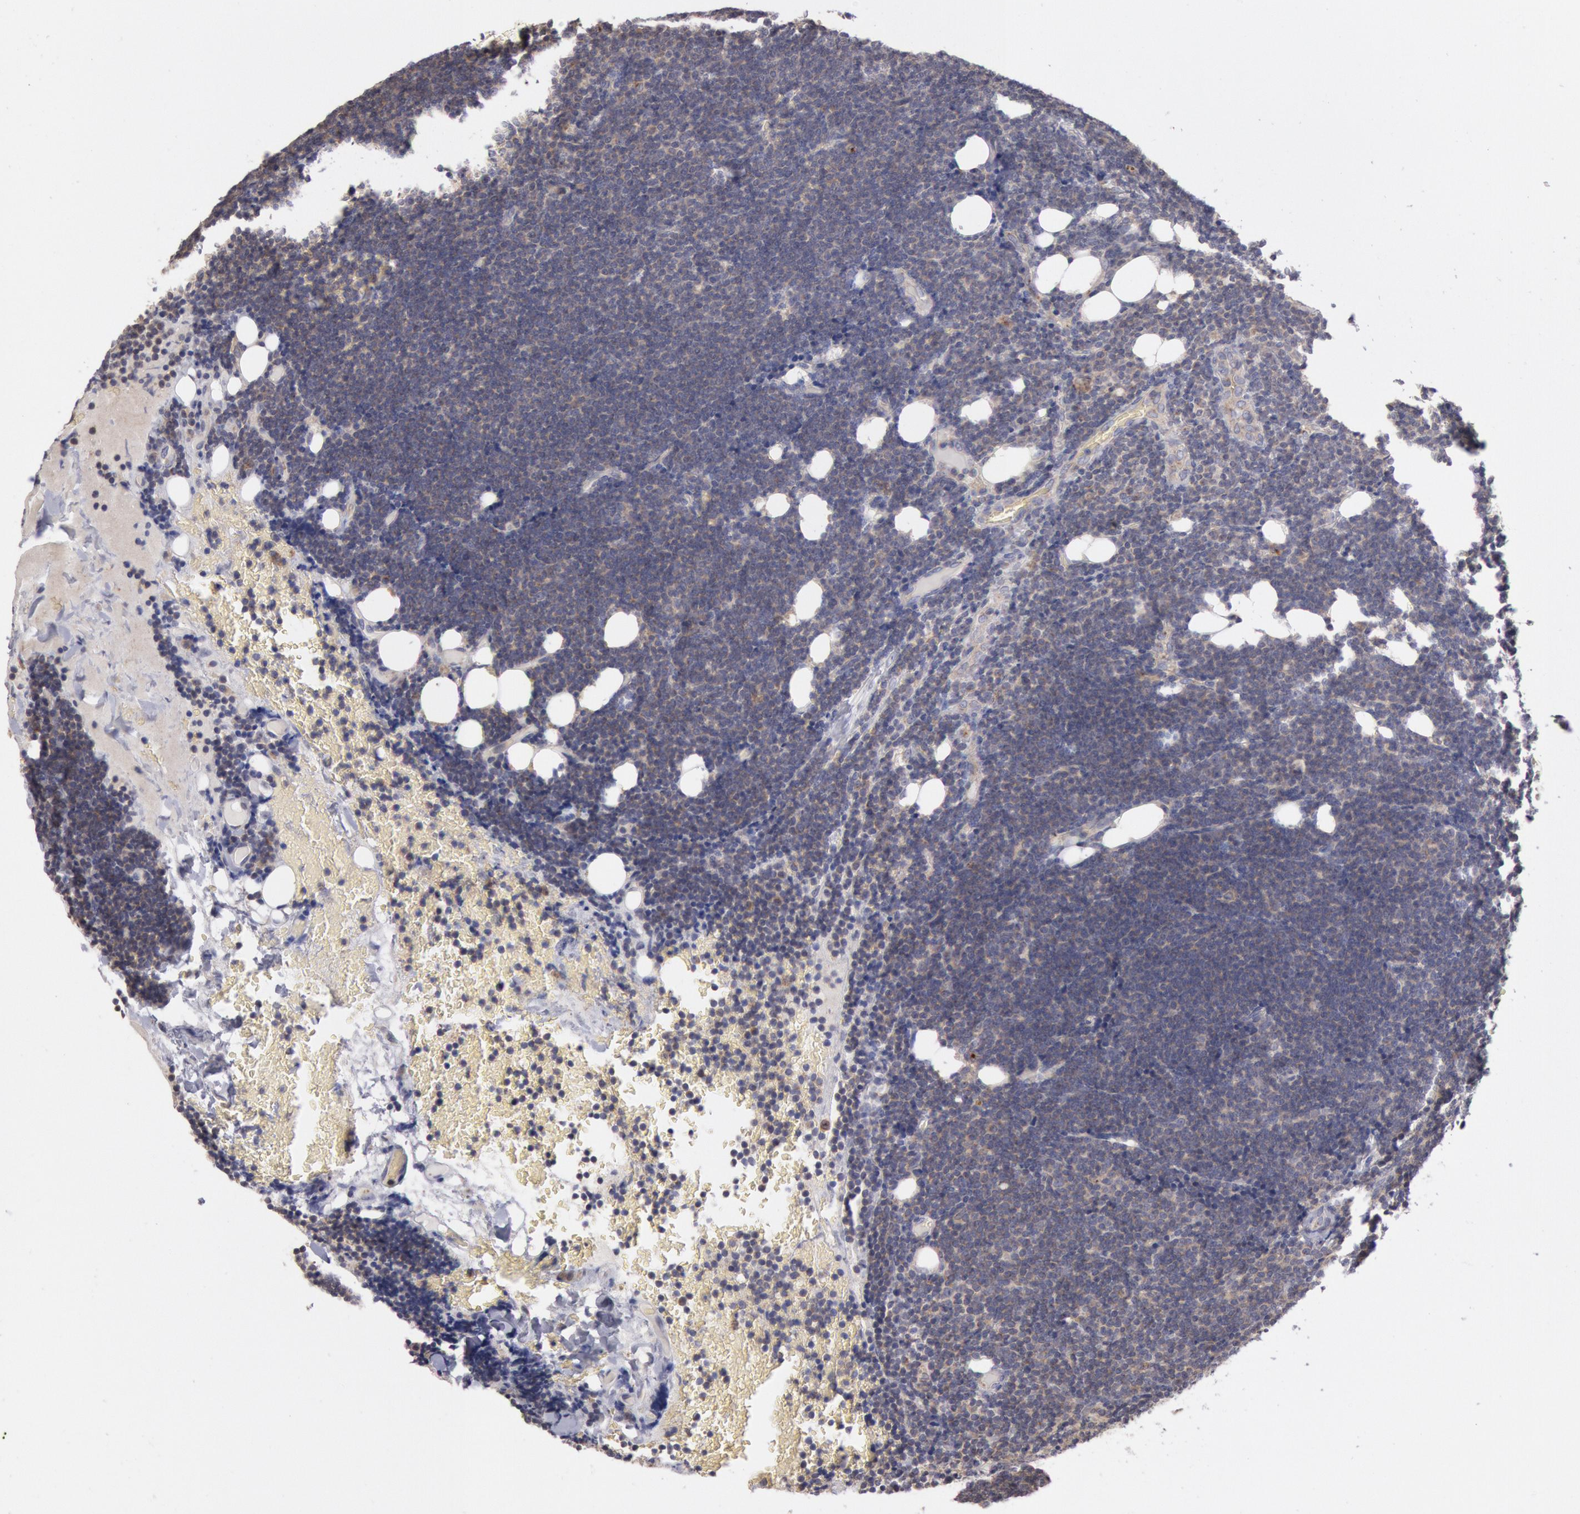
{"staining": {"intensity": "weak", "quantity": "25%-75%", "location": "cytoplasmic/membranous"}, "tissue": "lymphoma", "cell_type": "Tumor cells", "image_type": "cancer", "snomed": [{"axis": "morphology", "description": "Malignant lymphoma, non-Hodgkin's type, Low grade"}, {"axis": "topography", "description": "Lymph node"}], "caption": "DAB (3,3'-diaminobenzidine) immunohistochemical staining of human malignant lymphoma, non-Hodgkin's type (low-grade) shows weak cytoplasmic/membranous protein staining in about 25%-75% of tumor cells.", "gene": "PLA2G6", "patient": {"sex": "female", "age": 51}}